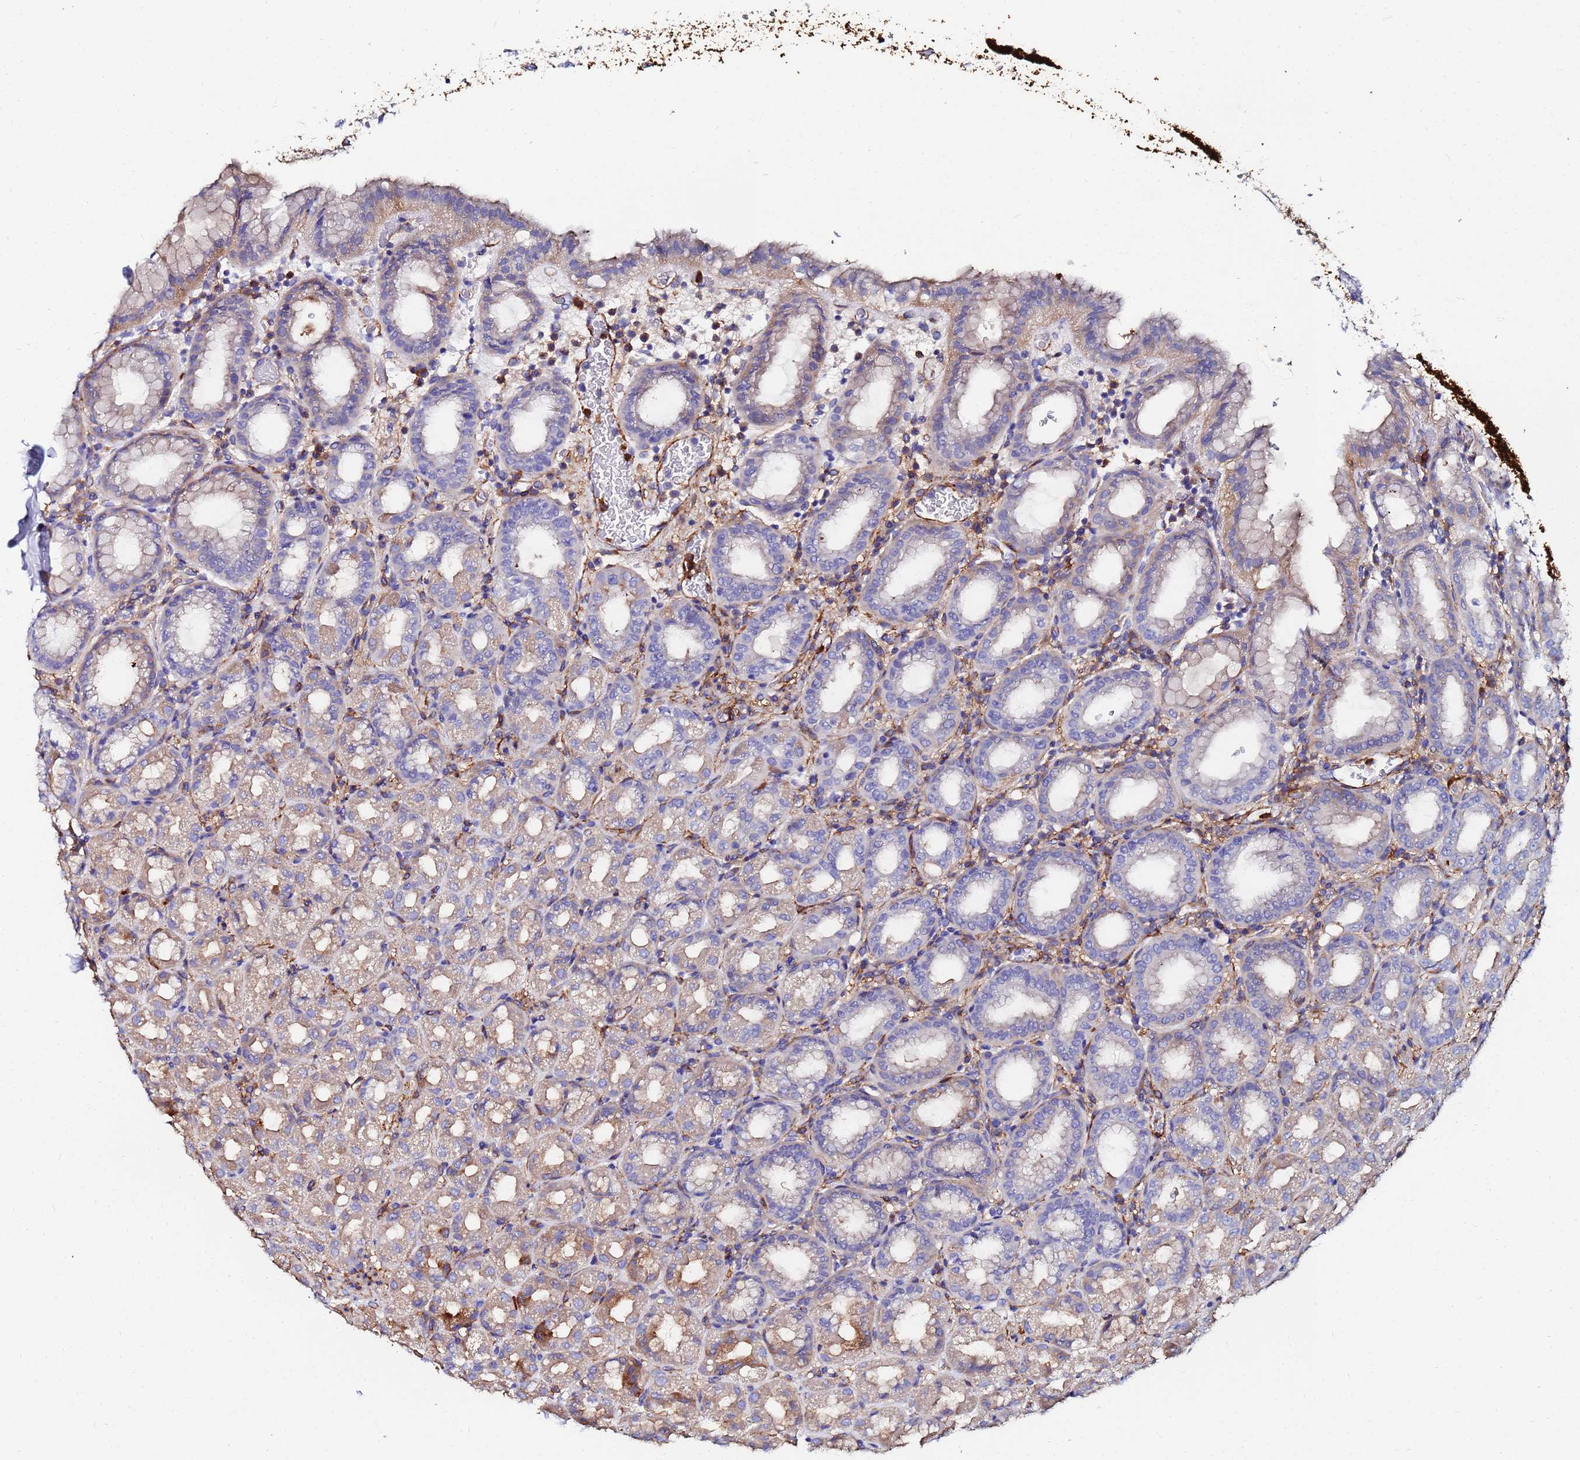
{"staining": {"intensity": "weak", "quantity": "25%-75%", "location": "cytoplasmic/membranous"}, "tissue": "stomach", "cell_type": "Glandular cells", "image_type": "normal", "snomed": [{"axis": "morphology", "description": "Normal tissue, NOS"}, {"axis": "topography", "description": "Stomach, upper"}, {"axis": "topography", "description": "Stomach, lower"}, {"axis": "topography", "description": "Small intestine"}], "caption": "Immunohistochemistry micrograph of unremarkable stomach: stomach stained using IHC demonstrates low levels of weak protein expression localized specifically in the cytoplasmic/membranous of glandular cells, appearing as a cytoplasmic/membranous brown color.", "gene": "BASP1", "patient": {"sex": "male", "age": 68}}